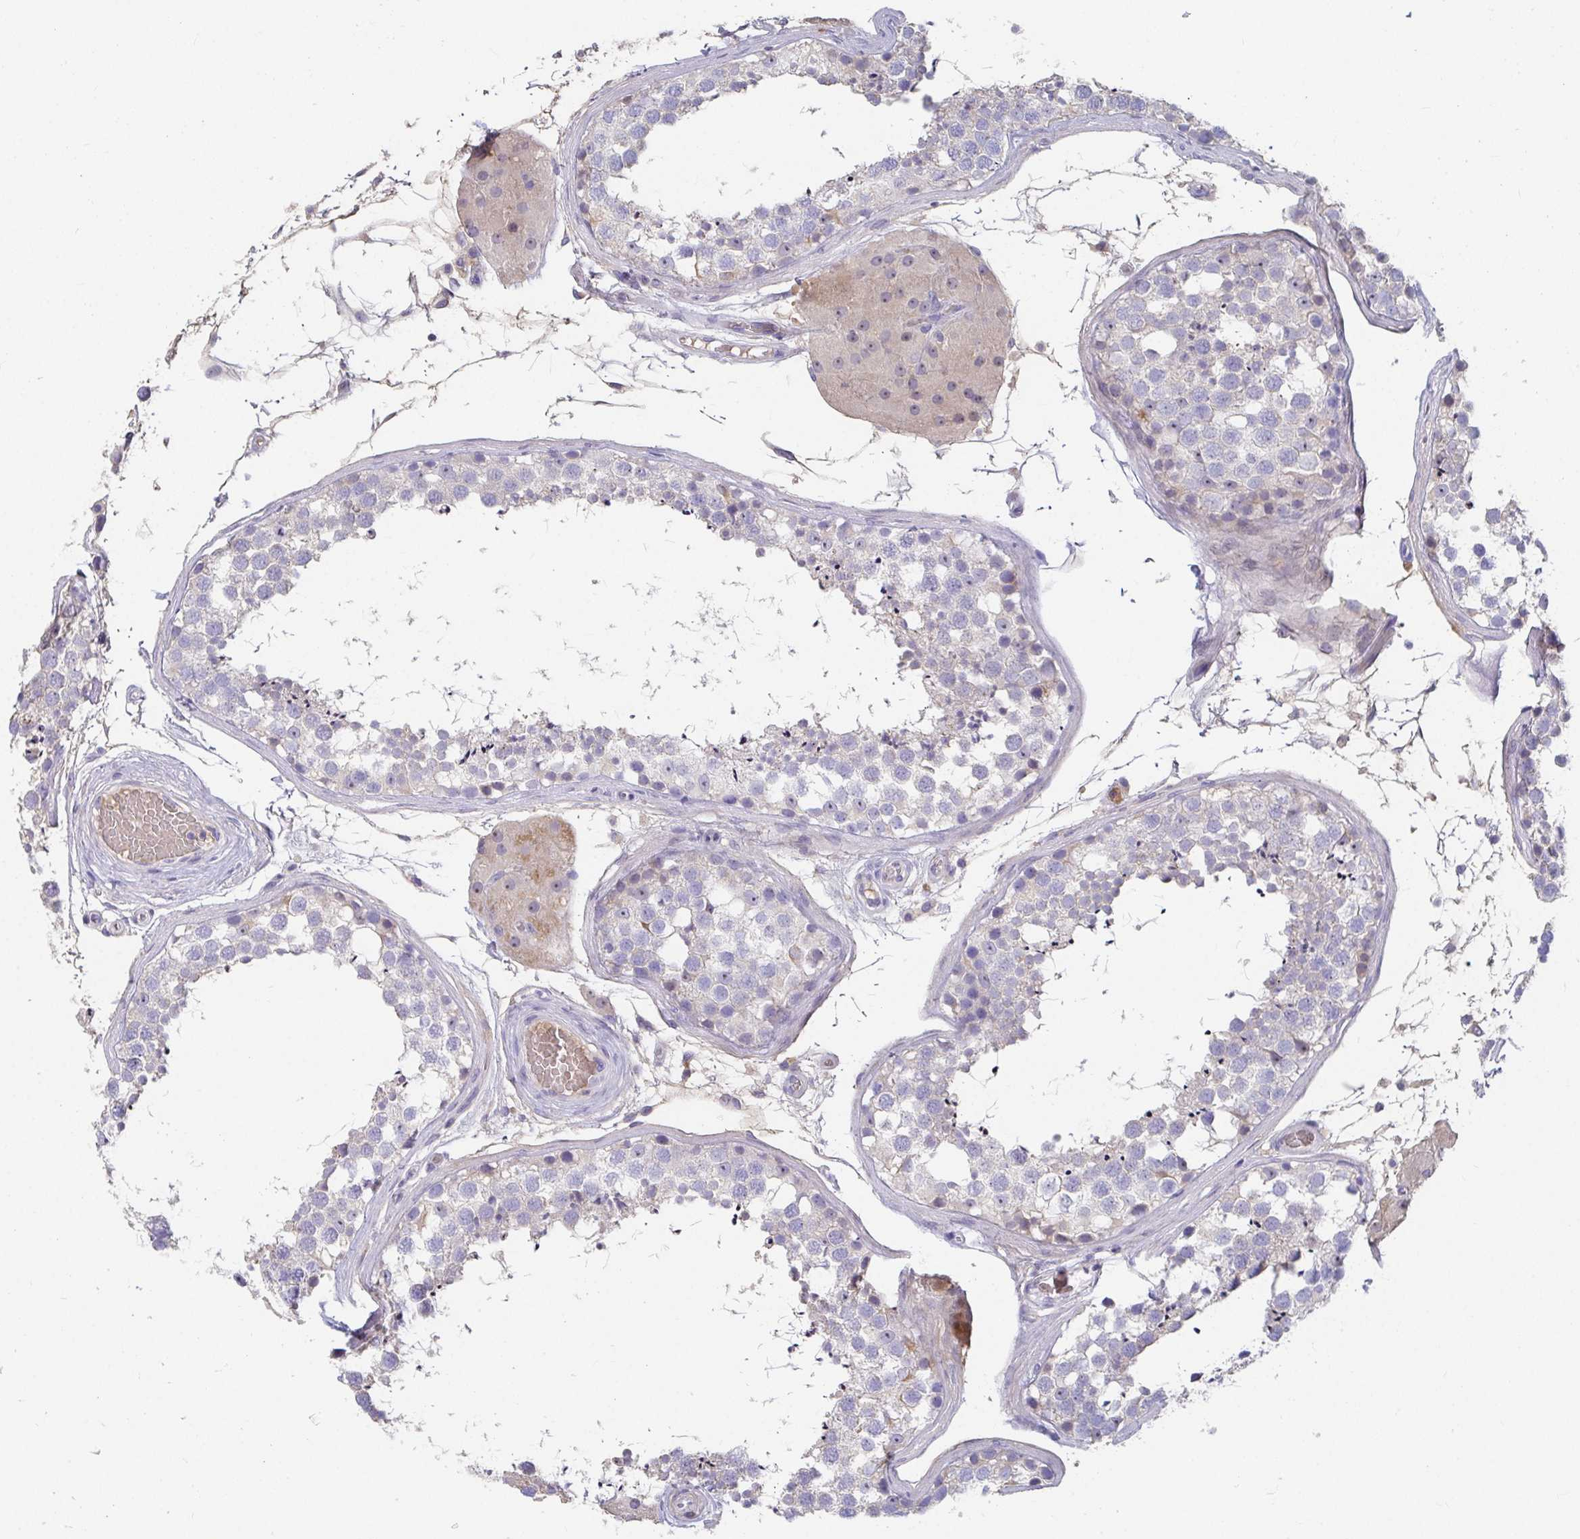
{"staining": {"intensity": "negative", "quantity": "none", "location": "none"}, "tissue": "testis", "cell_type": "Cells in seminiferous ducts", "image_type": "normal", "snomed": [{"axis": "morphology", "description": "Normal tissue, NOS"}, {"axis": "morphology", "description": "Seminoma, NOS"}, {"axis": "topography", "description": "Testis"}], "caption": "An immunohistochemistry (IHC) histopathology image of unremarkable testis is shown. There is no staining in cells in seminiferous ducts of testis. (Brightfield microscopy of DAB (3,3'-diaminobenzidine) IHC at high magnification).", "gene": "ANO5", "patient": {"sex": "male", "age": 65}}